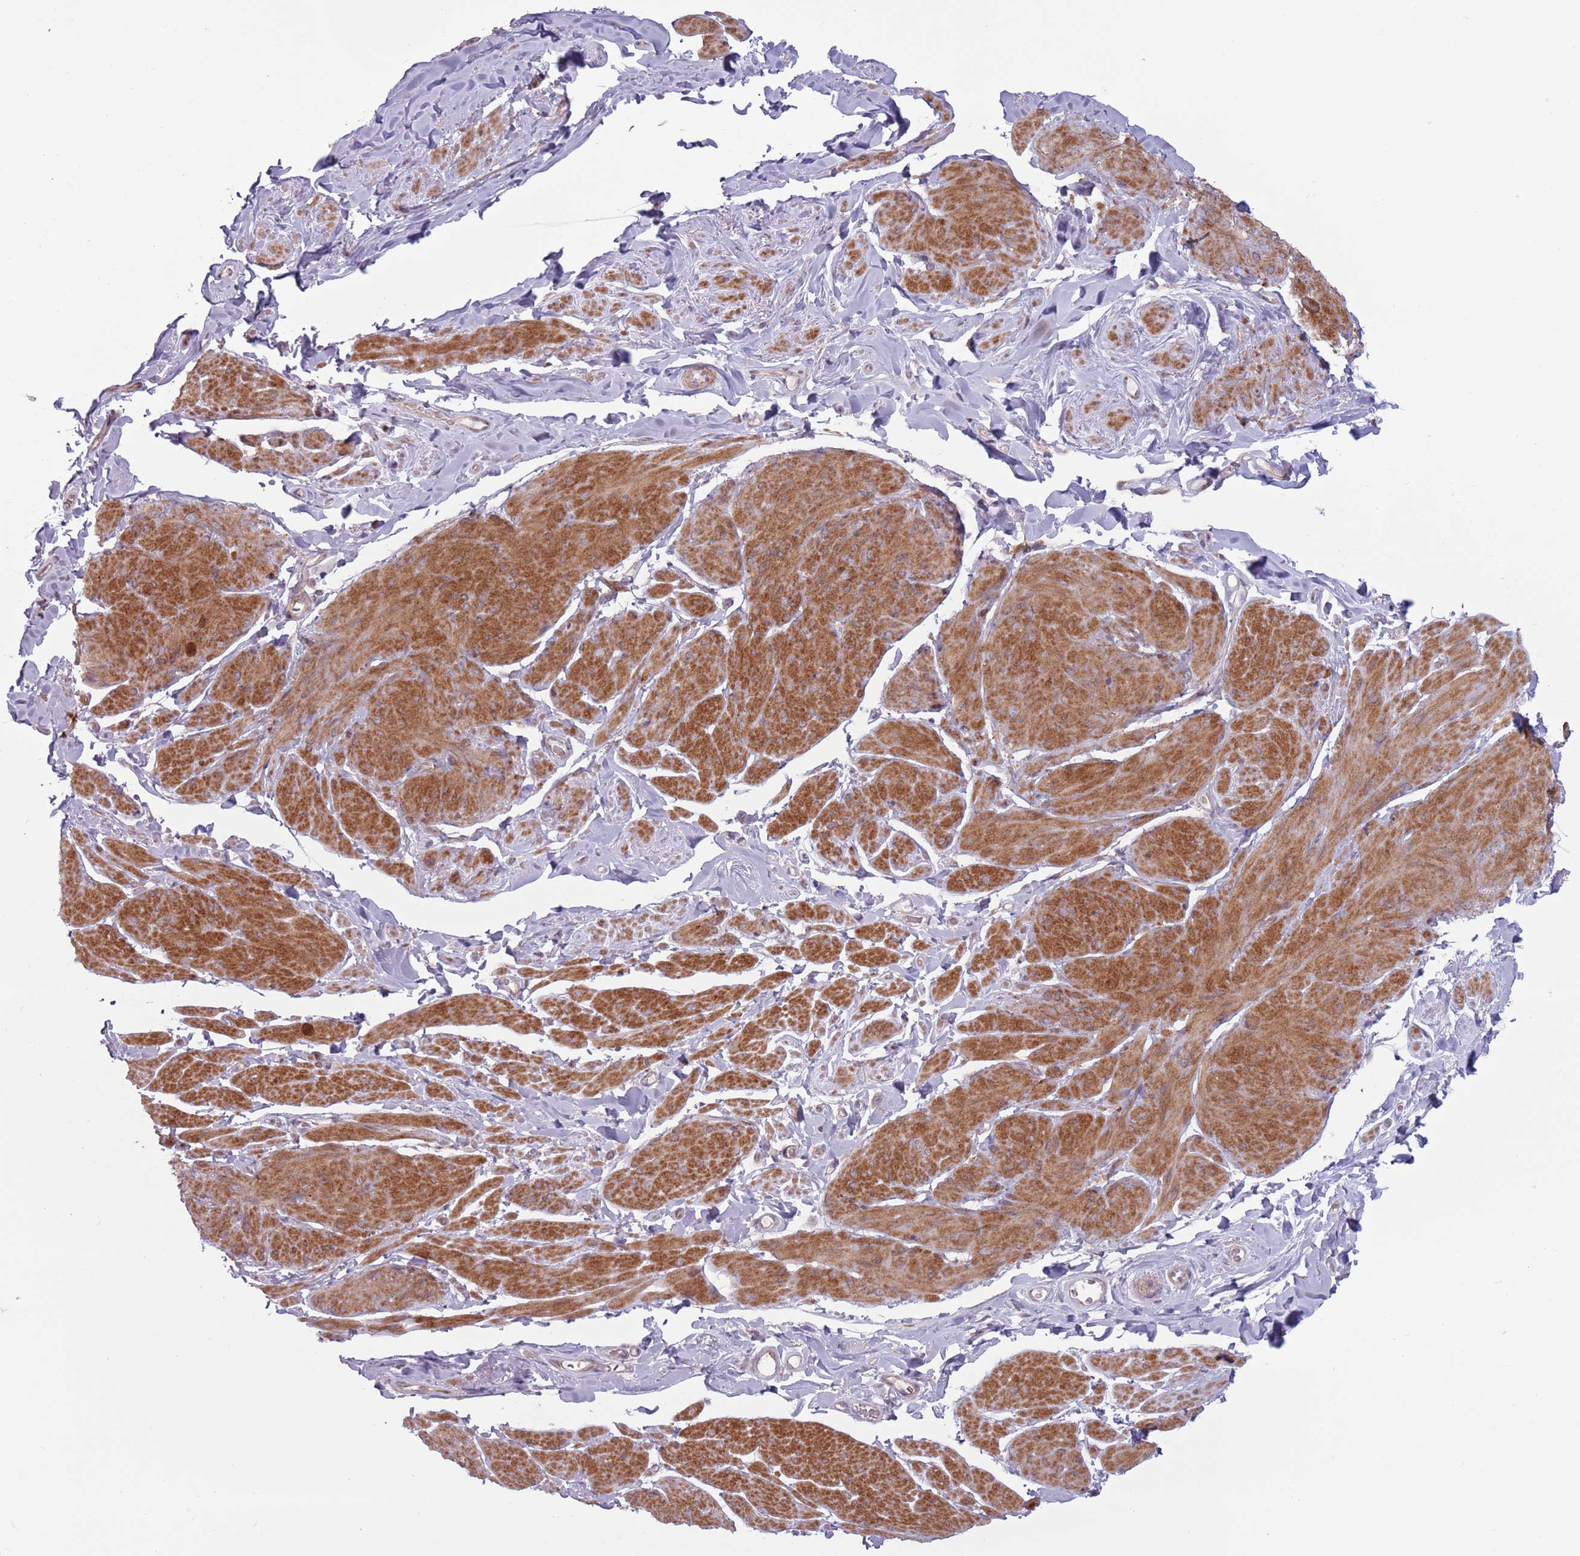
{"staining": {"intensity": "strong", "quantity": "25%-75%", "location": "cytoplasmic/membranous"}, "tissue": "smooth muscle", "cell_type": "Smooth muscle cells", "image_type": "normal", "snomed": [{"axis": "morphology", "description": "Normal tissue, NOS"}, {"axis": "topography", "description": "Smooth muscle"}, {"axis": "topography", "description": "Peripheral nerve tissue"}], "caption": "Strong cytoplasmic/membranous protein staining is appreciated in approximately 25%-75% of smooth muscle cells in smooth muscle.", "gene": "CCDC150", "patient": {"sex": "male", "age": 69}}